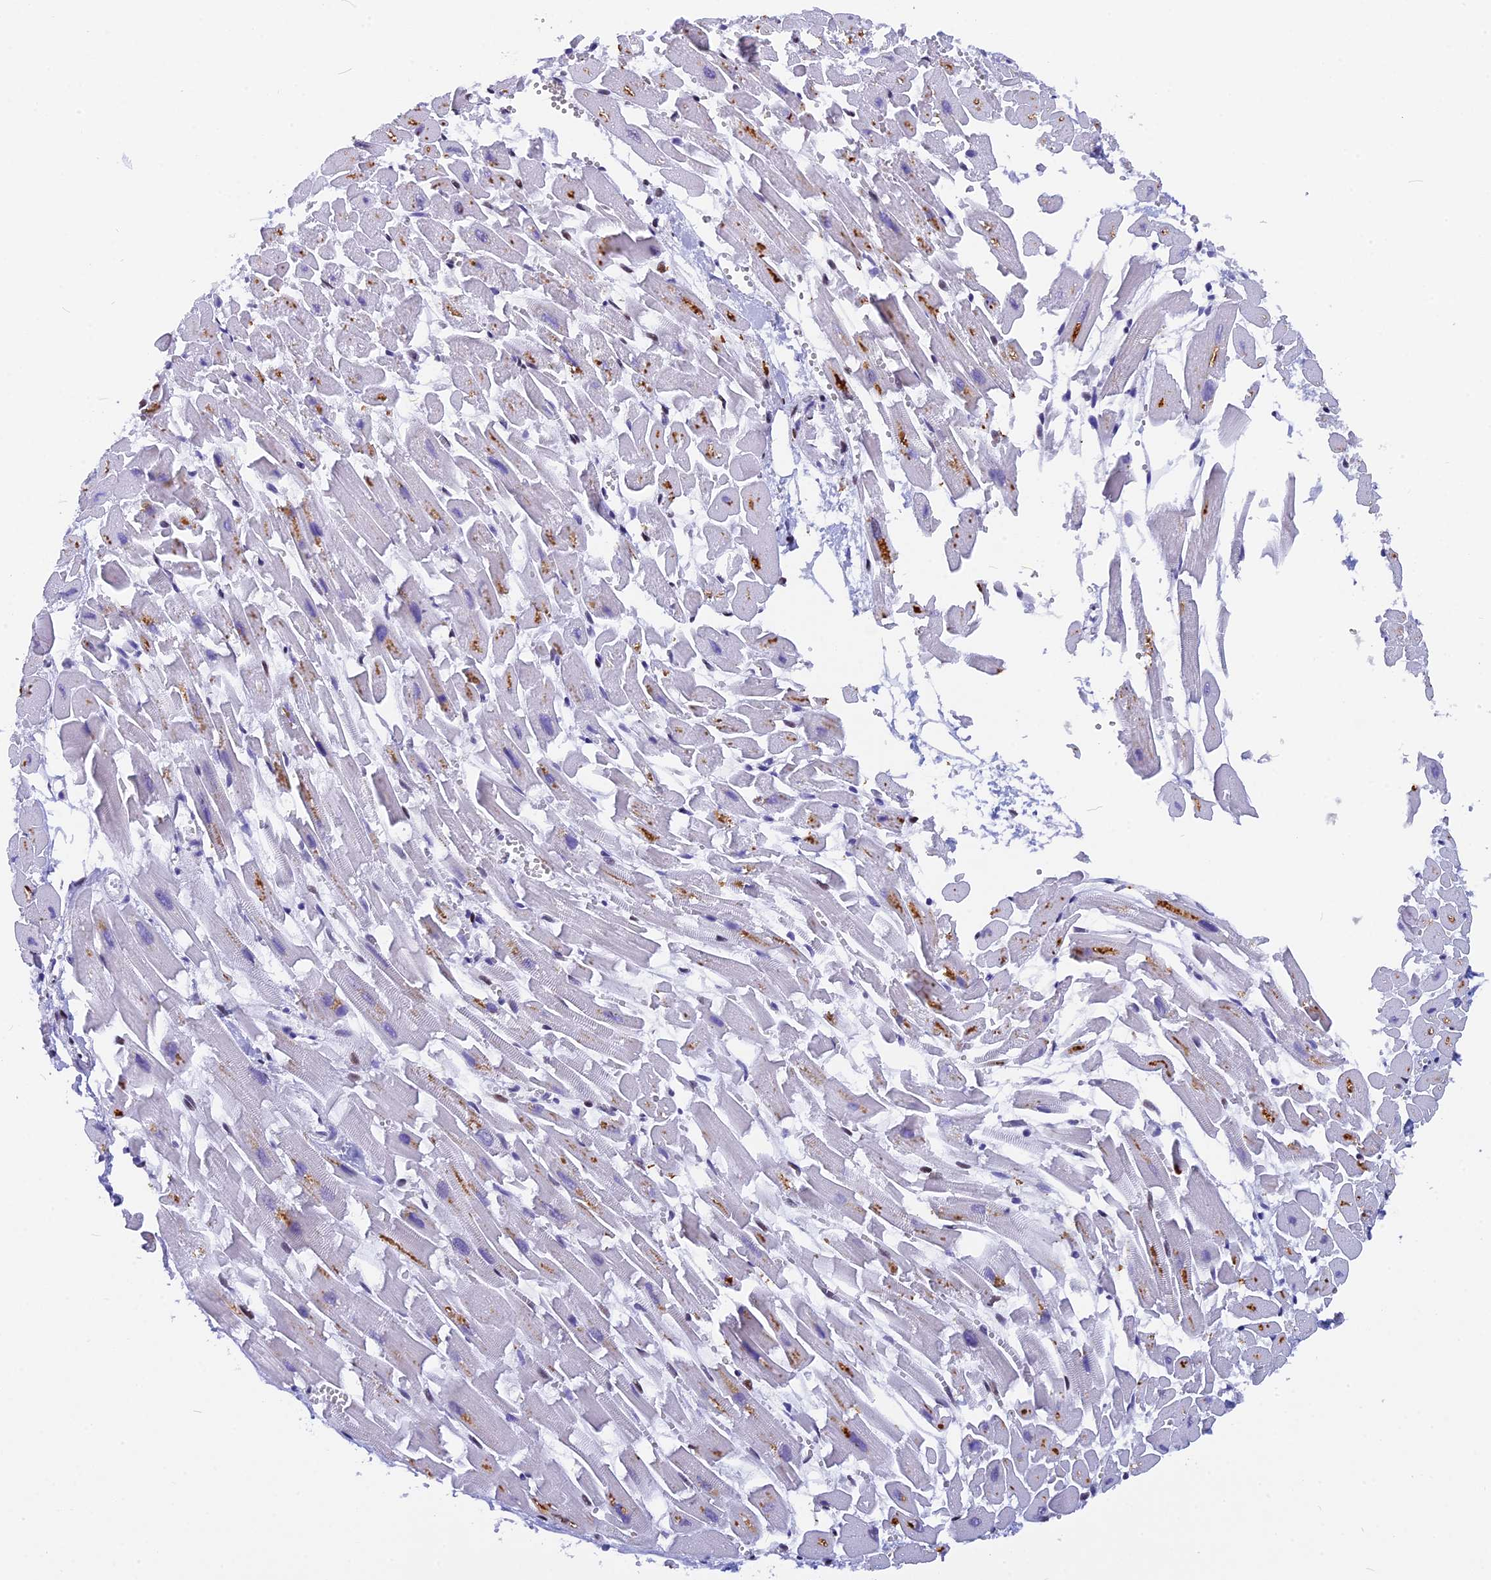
{"staining": {"intensity": "moderate", "quantity": "25%-75%", "location": "cytoplasmic/membranous,nuclear"}, "tissue": "heart muscle", "cell_type": "Cardiomyocytes", "image_type": "normal", "snomed": [{"axis": "morphology", "description": "Normal tissue, NOS"}, {"axis": "topography", "description": "Heart"}], "caption": "Benign heart muscle shows moderate cytoplasmic/membranous,nuclear positivity in approximately 25%-75% of cardiomyocytes, visualized by immunohistochemistry. (IHC, brightfield microscopy, high magnification).", "gene": "NSA2", "patient": {"sex": "female", "age": 64}}